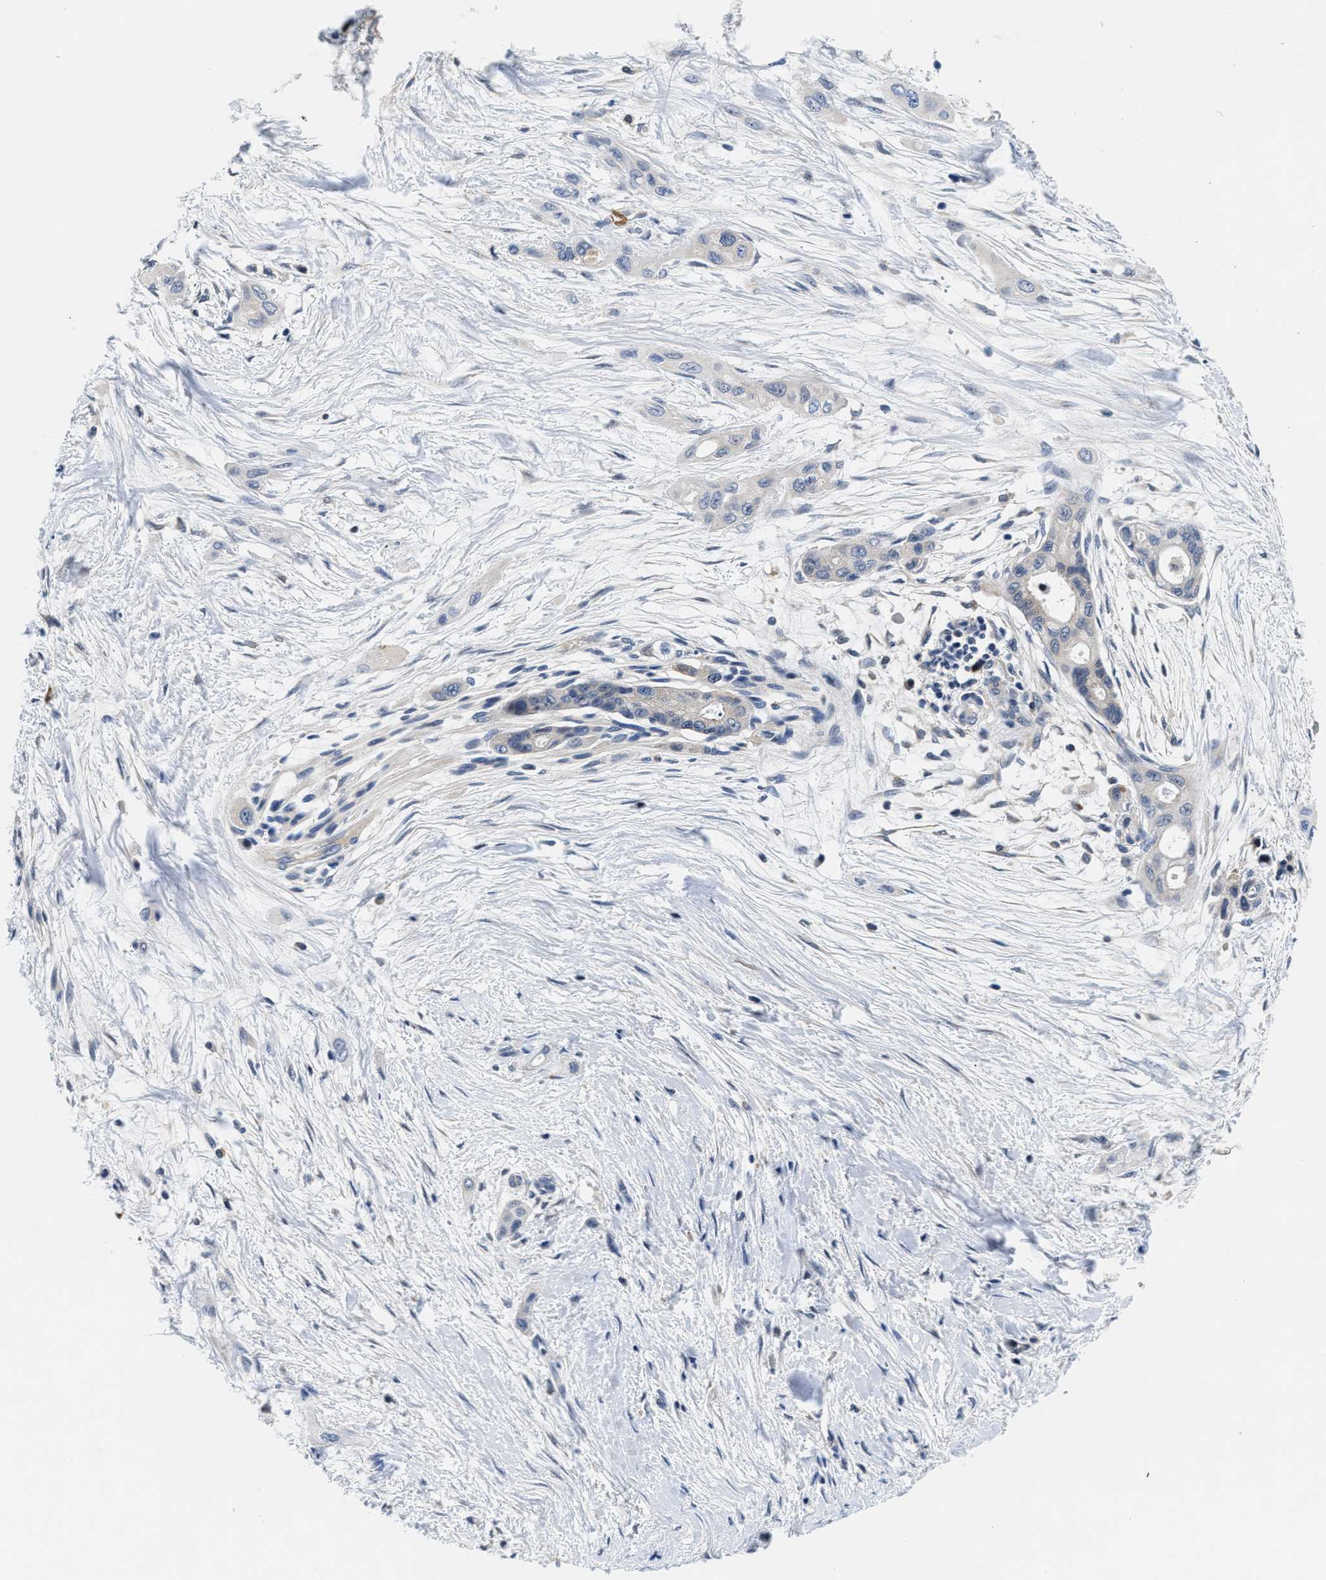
{"staining": {"intensity": "negative", "quantity": "none", "location": "none"}, "tissue": "pancreatic cancer", "cell_type": "Tumor cells", "image_type": "cancer", "snomed": [{"axis": "morphology", "description": "Adenocarcinoma, NOS"}, {"axis": "topography", "description": "Pancreas"}], "caption": "The histopathology image displays no significant staining in tumor cells of pancreatic cancer. (DAB (3,3'-diaminobenzidine) immunohistochemistry (IHC), high magnification).", "gene": "PHPT1", "patient": {"sex": "male", "age": 59}}